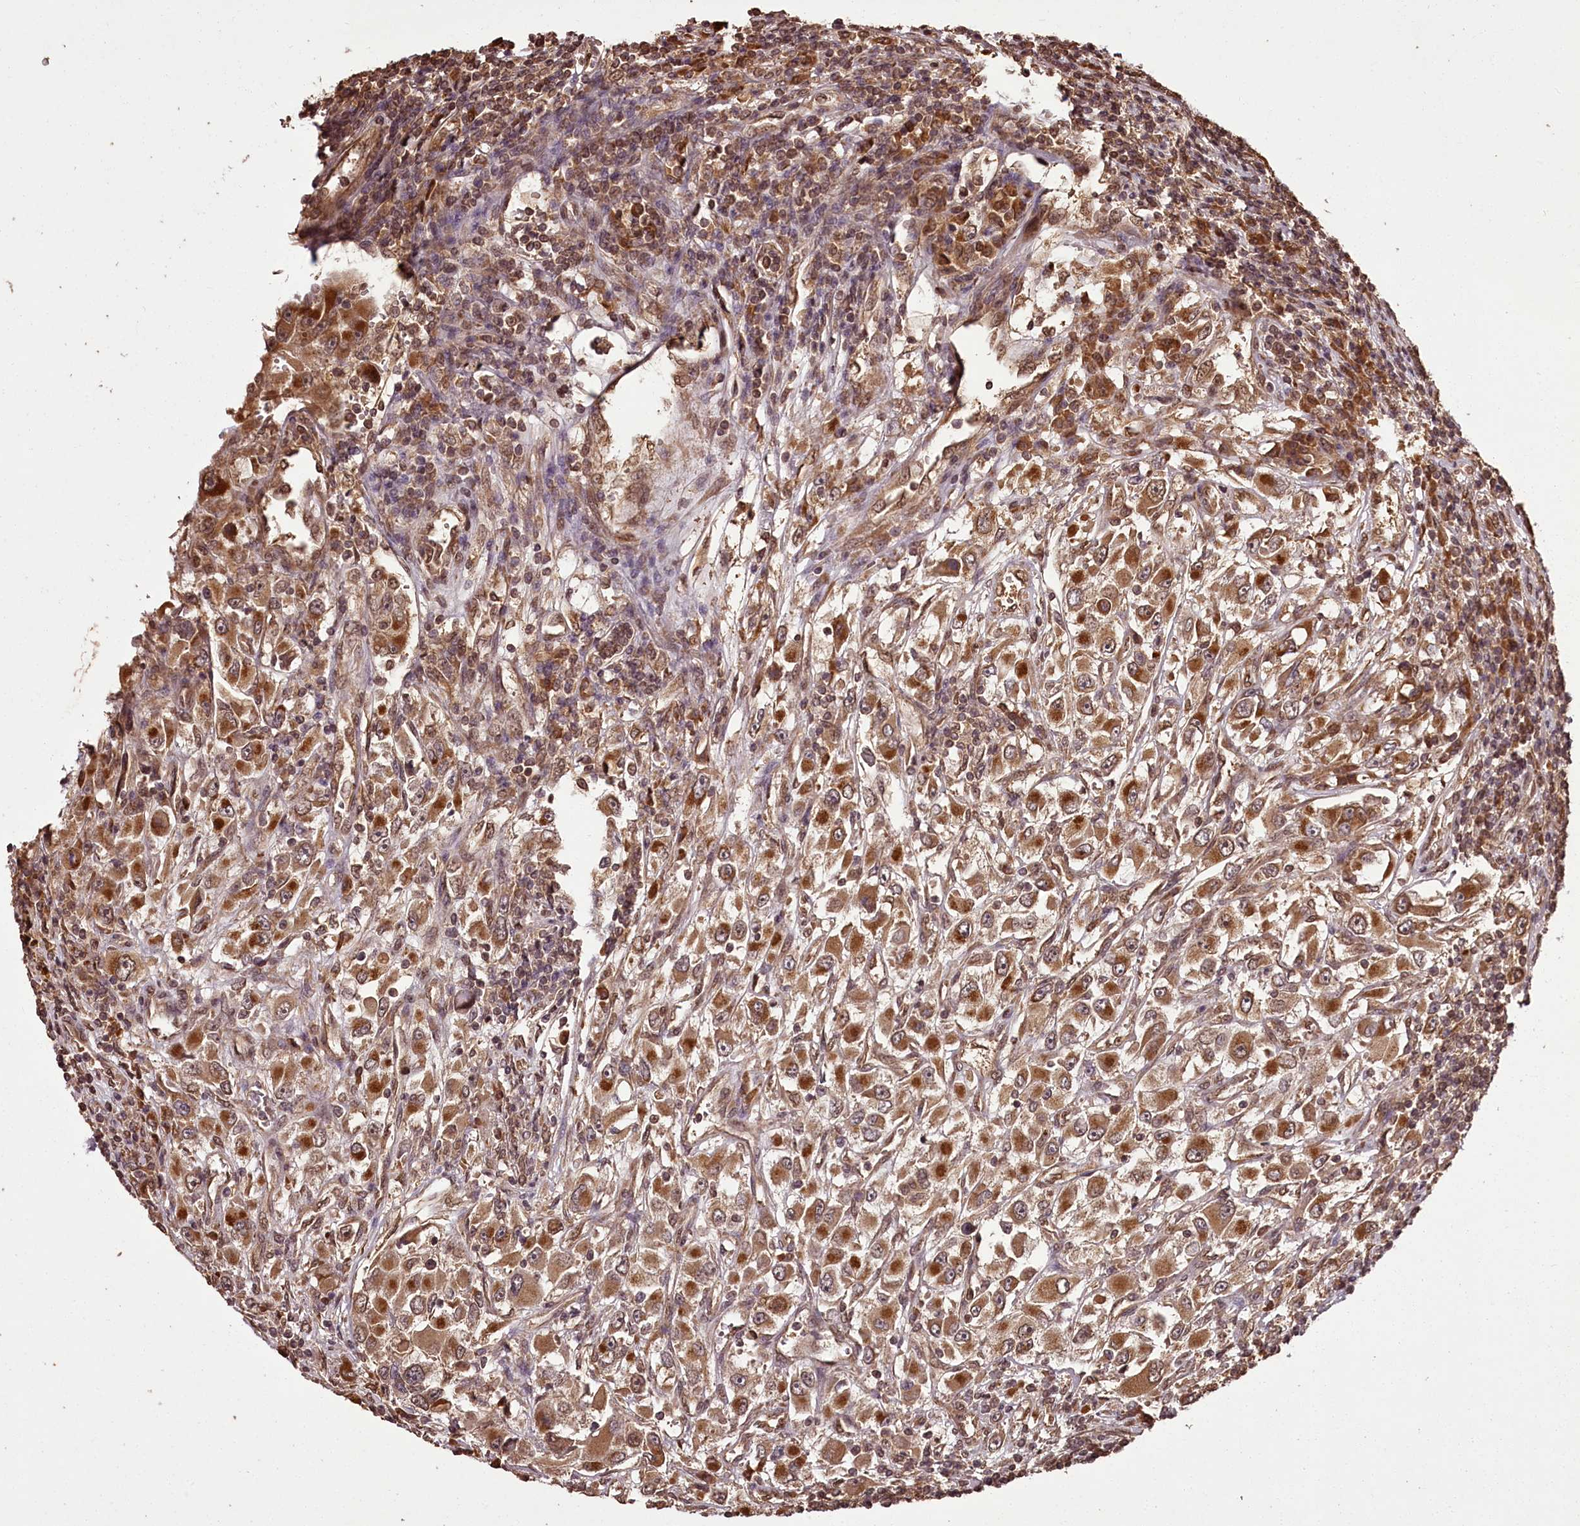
{"staining": {"intensity": "moderate", "quantity": ">75%", "location": "cytoplasmic/membranous"}, "tissue": "renal cancer", "cell_type": "Tumor cells", "image_type": "cancer", "snomed": [{"axis": "morphology", "description": "Adenocarcinoma, NOS"}, {"axis": "topography", "description": "Kidney"}], "caption": "An immunohistochemistry image of tumor tissue is shown. Protein staining in brown highlights moderate cytoplasmic/membranous positivity in renal adenocarcinoma within tumor cells.", "gene": "NPRL2", "patient": {"sex": "female", "age": 52}}